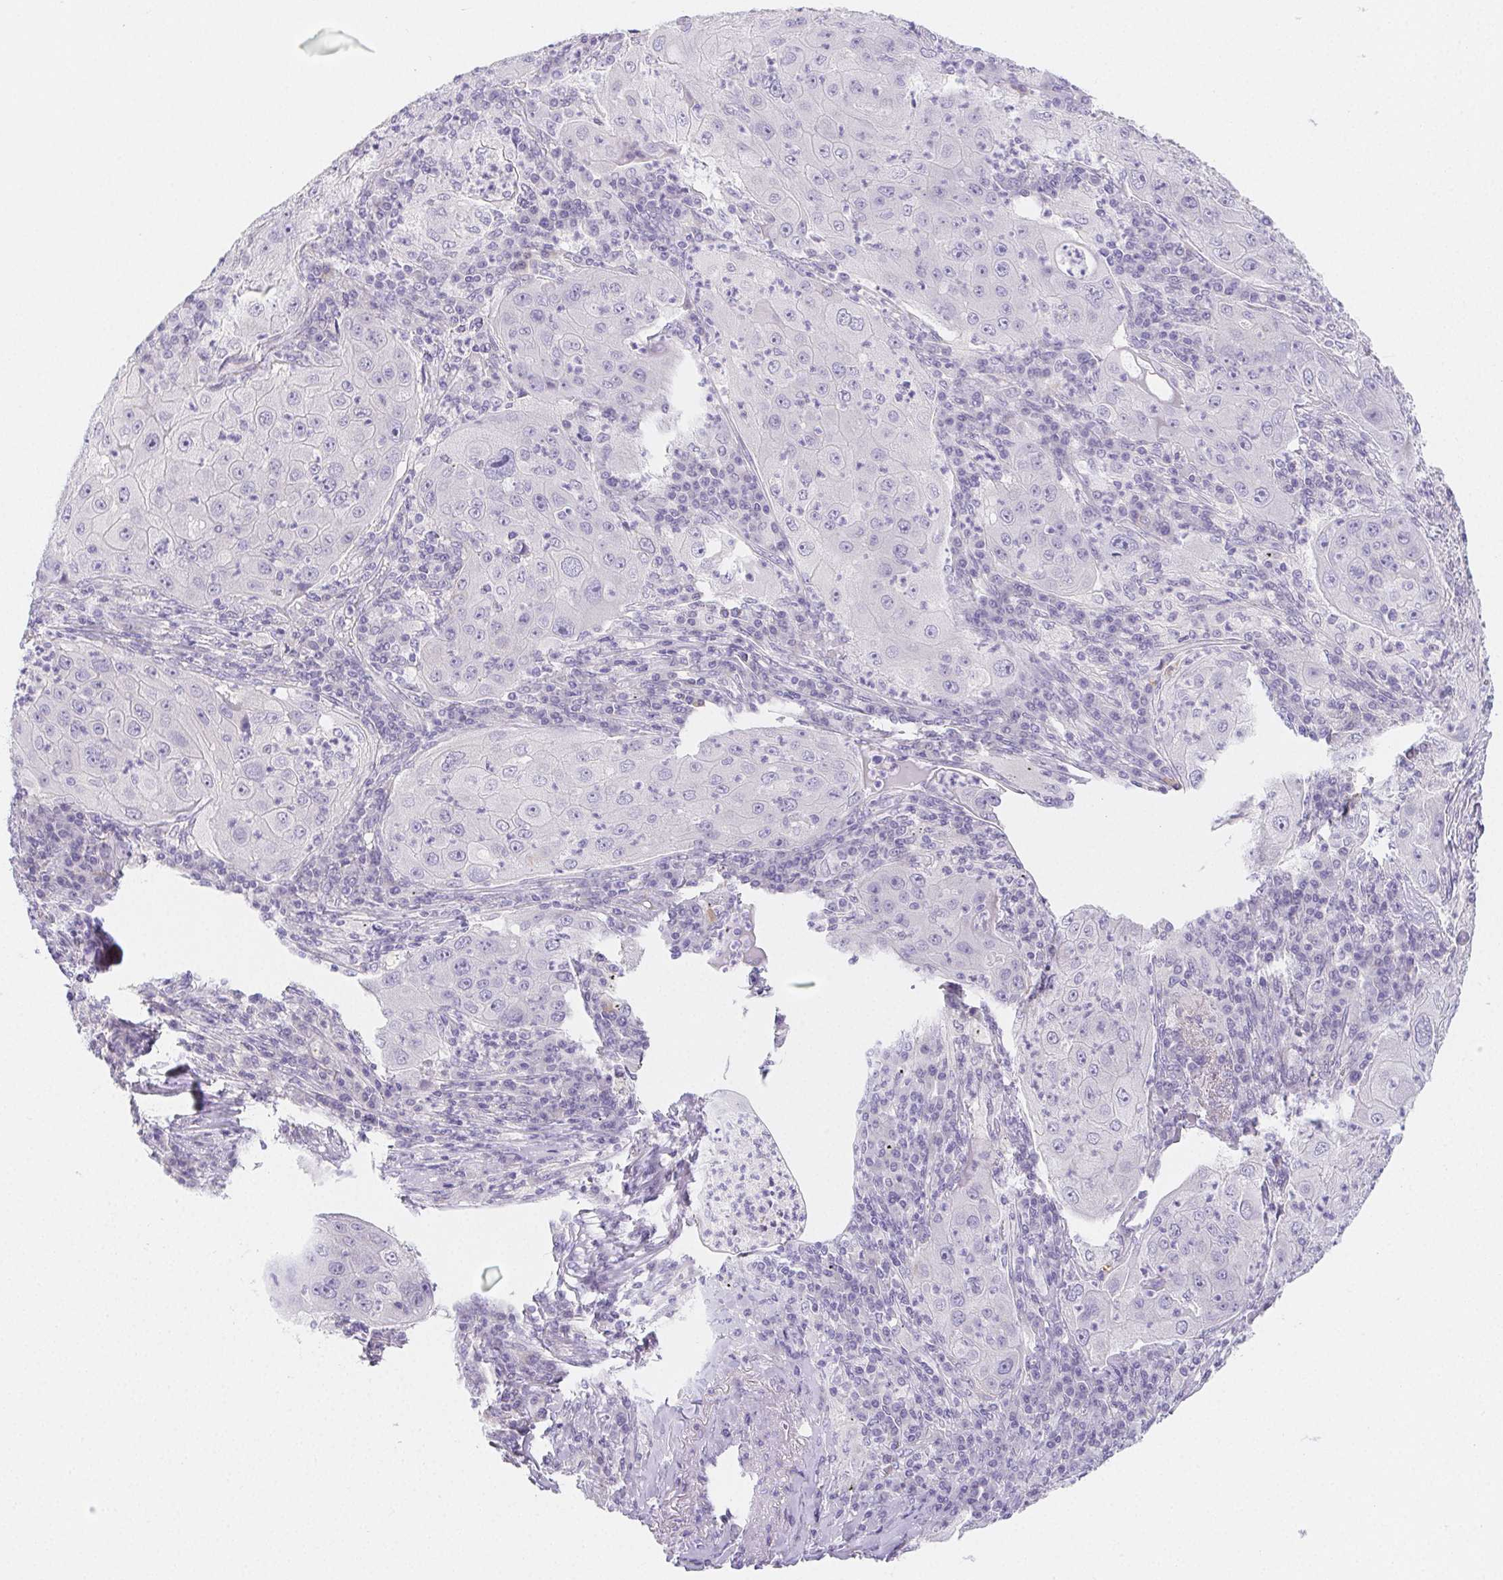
{"staining": {"intensity": "negative", "quantity": "none", "location": "none"}, "tissue": "lung cancer", "cell_type": "Tumor cells", "image_type": "cancer", "snomed": [{"axis": "morphology", "description": "Squamous cell carcinoma, NOS"}, {"axis": "topography", "description": "Lung"}], "caption": "Image shows no protein expression in tumor cells of lung cancer (squamous cell carcinoma) tissue.", "gene": "ZBBX", "patient": {"sex": "female", "age": 59}}